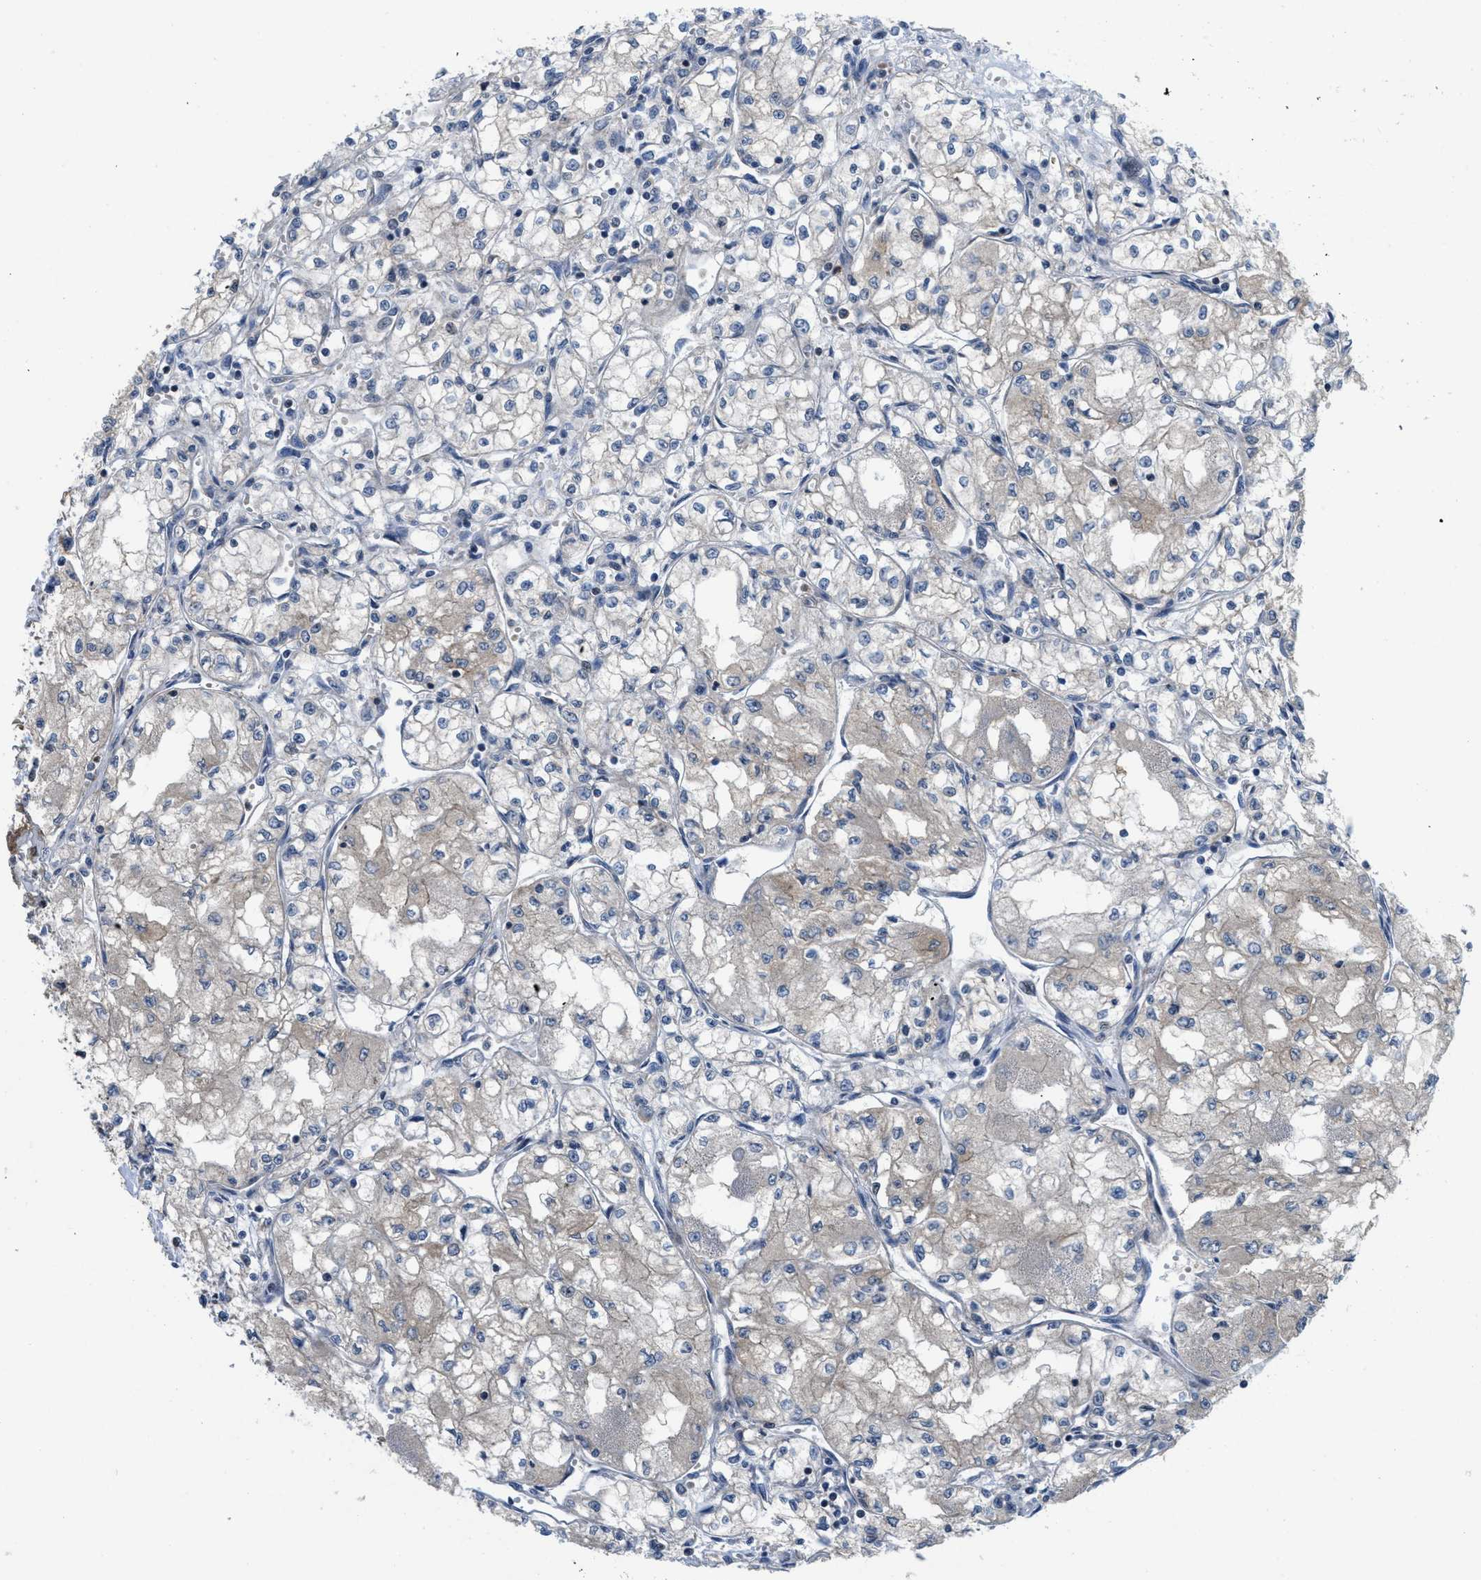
{"staining": {"intensity": "weak", "quantity": "<25%", "location": "cytoplasmic/membranous"}, "tissue": "renal cancer", "cell_type": "Tumor cells", "image_type": "cancer", "snomed": [{"axis": "morphology", "description": "Normal tissue, NOS"}, {"axis": "morphology", "description": "Adenocarcinoma, NOS"}, {"axis": "topography", "description": "Kidney"}], "caption": "This image is of renal adenocarcinoma stained with IHC to label a protein in brown with the nuclei are counter-stained blue. There is no expression in tumor cells.", "gene": "PPP2CB", "patient": {"sex": "male", "age": 59}}